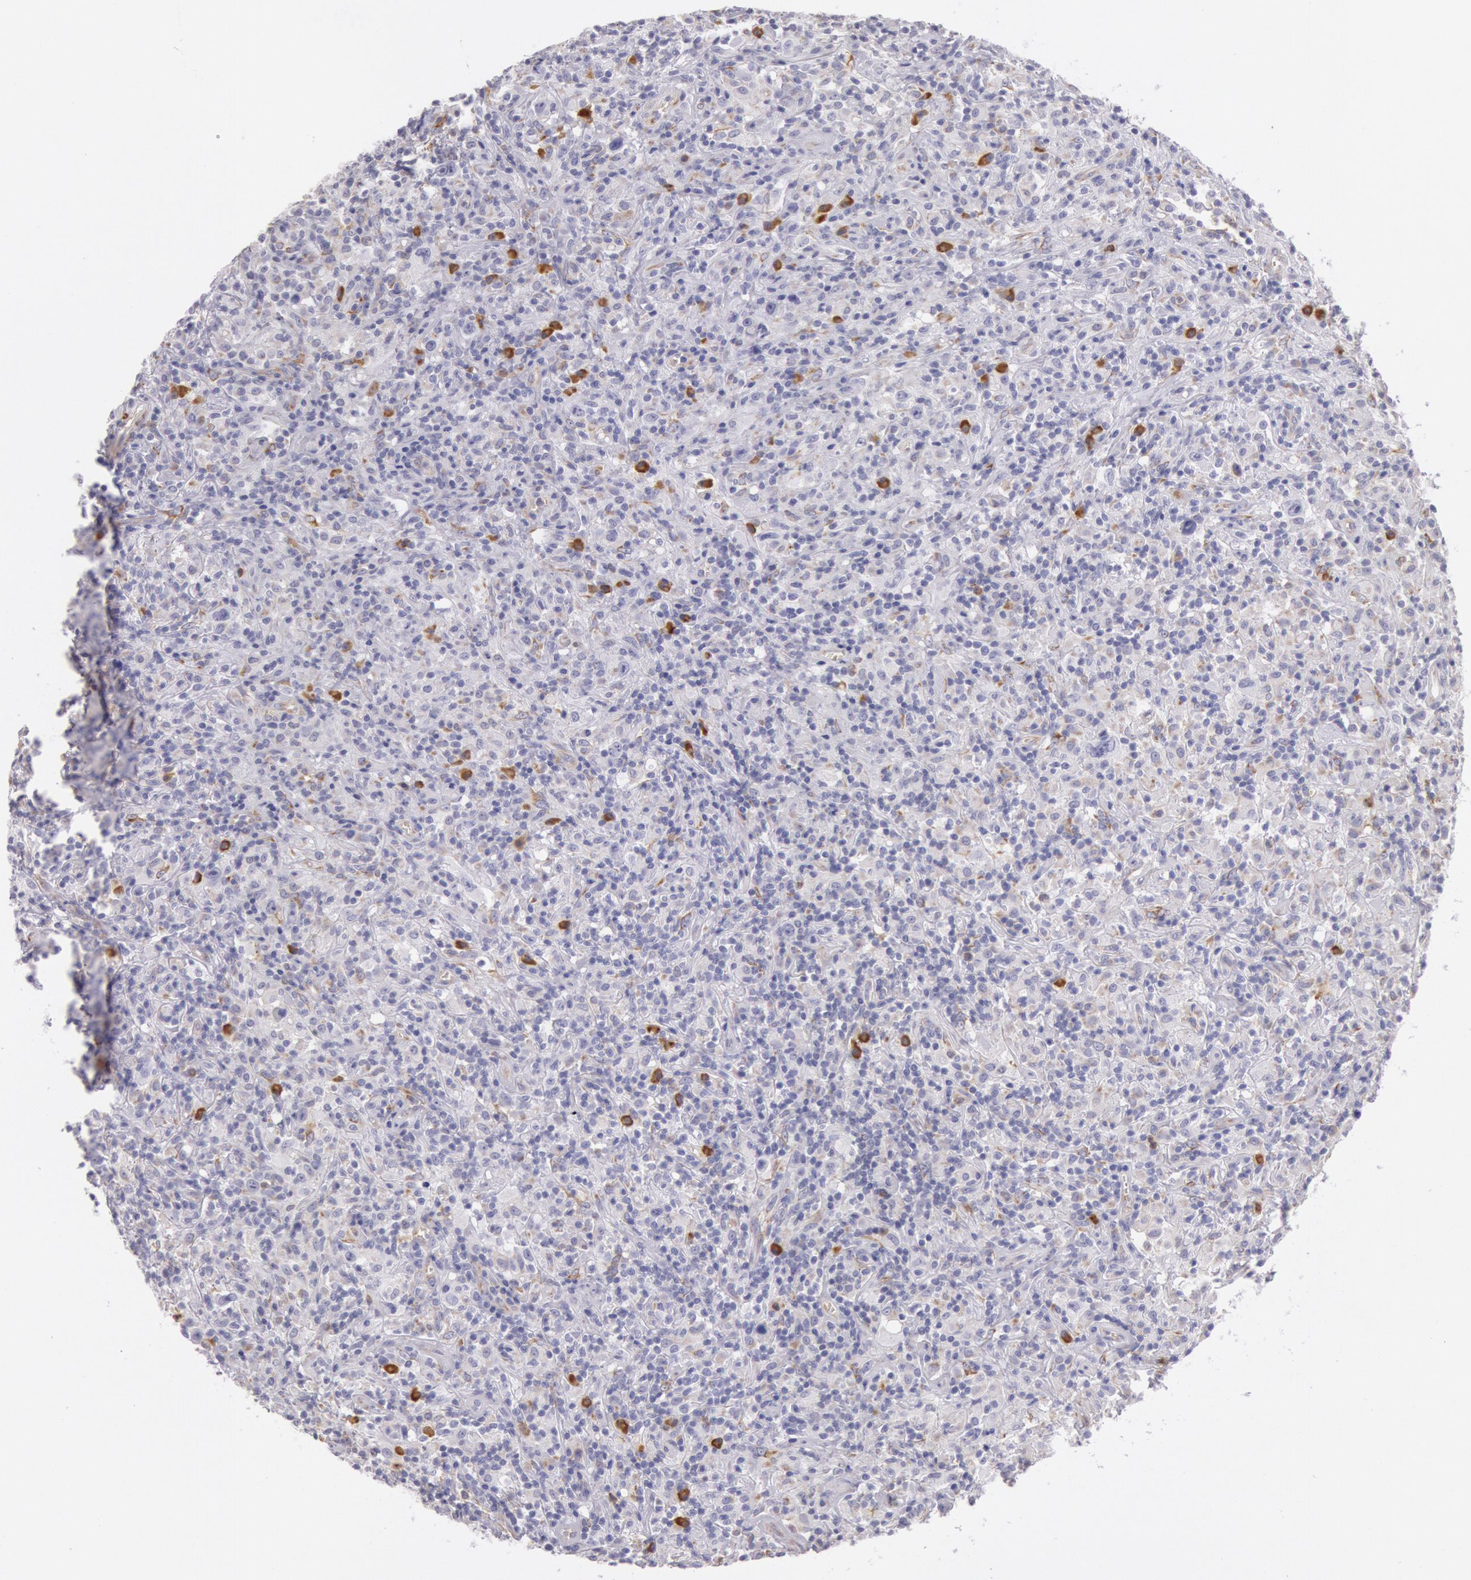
{"staining": {"intensity": "moderate", "quantity": "<25%", "location": "cytoplasmic/membranous"}, "tissue": "lymphoma", "cell_type": "Tumor cells", "image_type": "cancer", "snomed": [{"axis": "morphology", "description": "Hodgkin's disease, NOS"}, {"axis": "topography", "description": "Lymph node"}], "caption": "High-power microscopy captured an immunohistochemistry image of Hodgkin's disease, revealing moderate cytoplasmic/membranous positivity in approximately <25% of tumor cells. (IHC, brightfield microscopy, high magnification).", "gene": "CIDEB", "patient": {"sex": "male", "age": 46}}